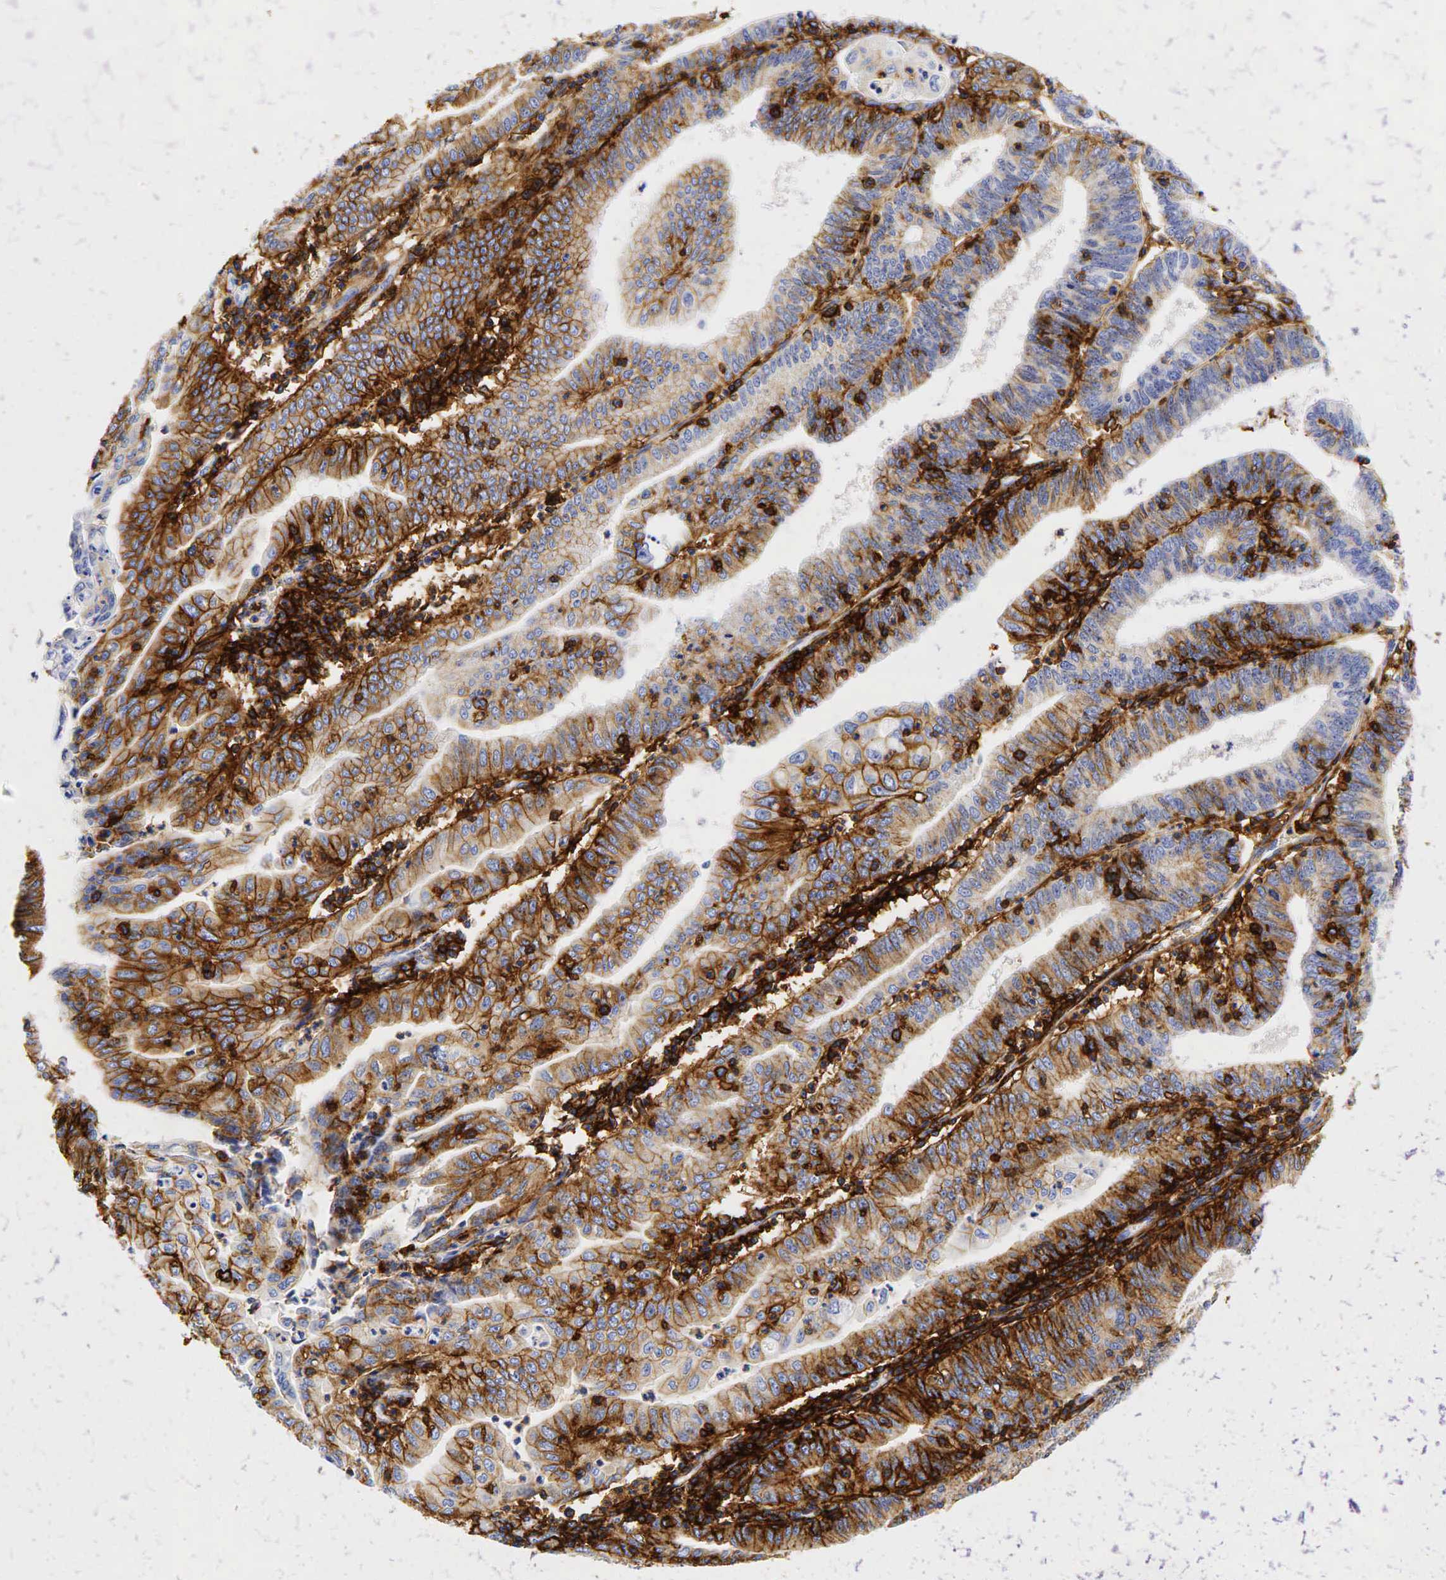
{"staining": {"intensity": "moderate", "quantity": "25%-75%", "location": "cytoplasmic/membranous"}, "tissue": "endometrial cancer", "cell_type": "Tumor cells", "image_type": "cancer", "snomed": [{"axis": "morphology", "description": "Adenocarcinoma, NOS"}, {"axis": "topography", "description": "Endometrium"}], "caption": "Adenocarcinoma (endometrial) stained with IHC demonstrates moderate cytoplasmic/membranous expression in about 25%-75% of tumor cells.", "gene": "CD44", "patient": {"sex": "female", "age": 60}}